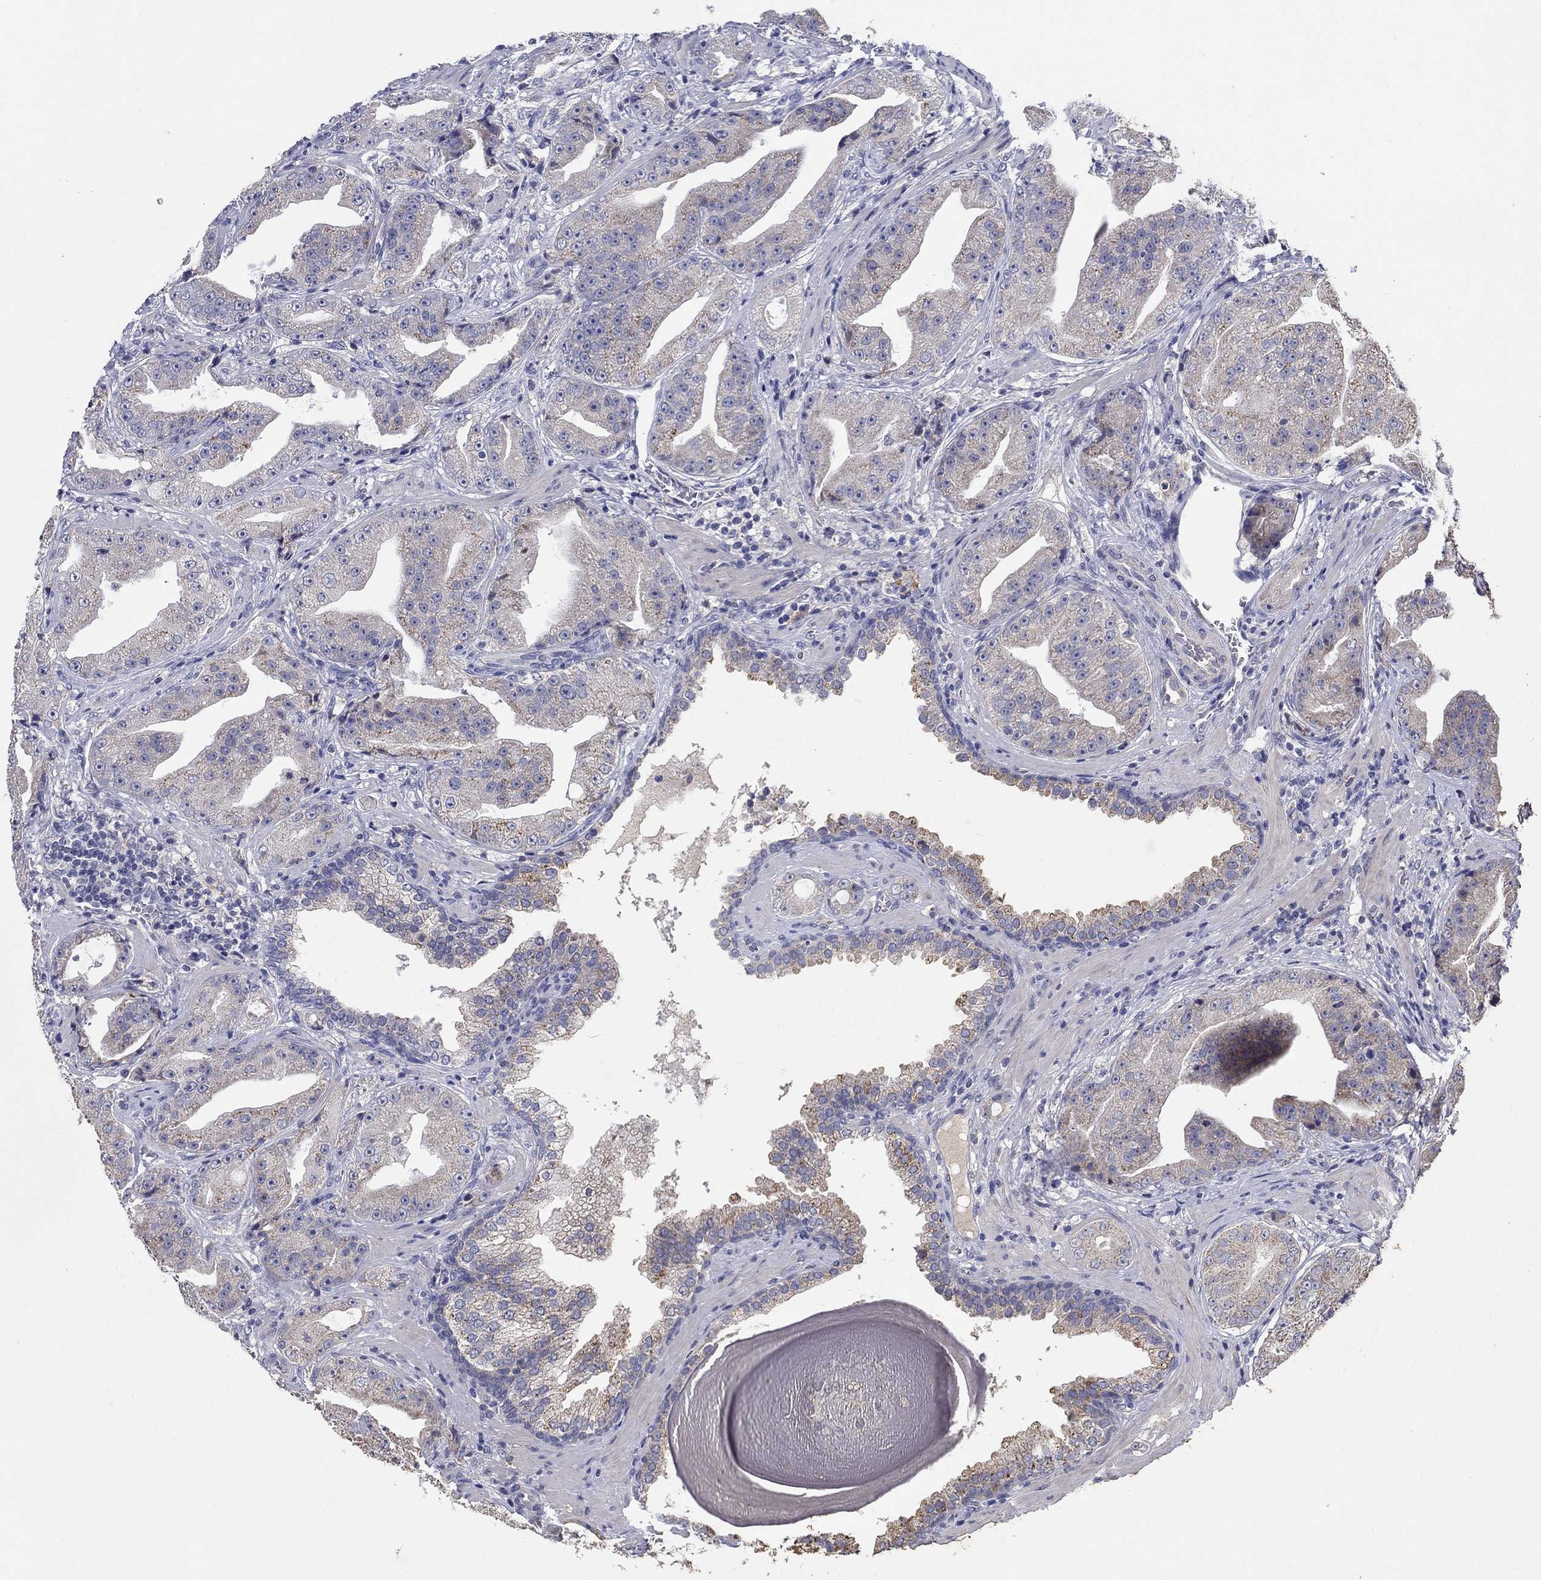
{"staining": {"intensity": "moderate", "quantity": "<25%", "location": "cytoplasmic/membranous"}, "tissue": "prostate cancer", "cell_type": "Tumor cells", "image_type": "cancer", "snomed": [{"axis": "morphology", "description": "Adenocarcinoma, Low grade"}, {"axis": "topography", "description": "Prostate"}], "caption": "Moderate cytoplasmic/membranous protein expression is seen in about <25% of tumor cells in prostate cancer.", "gene": "PROZ", "patient": {"sex": "male", "age": 62}}